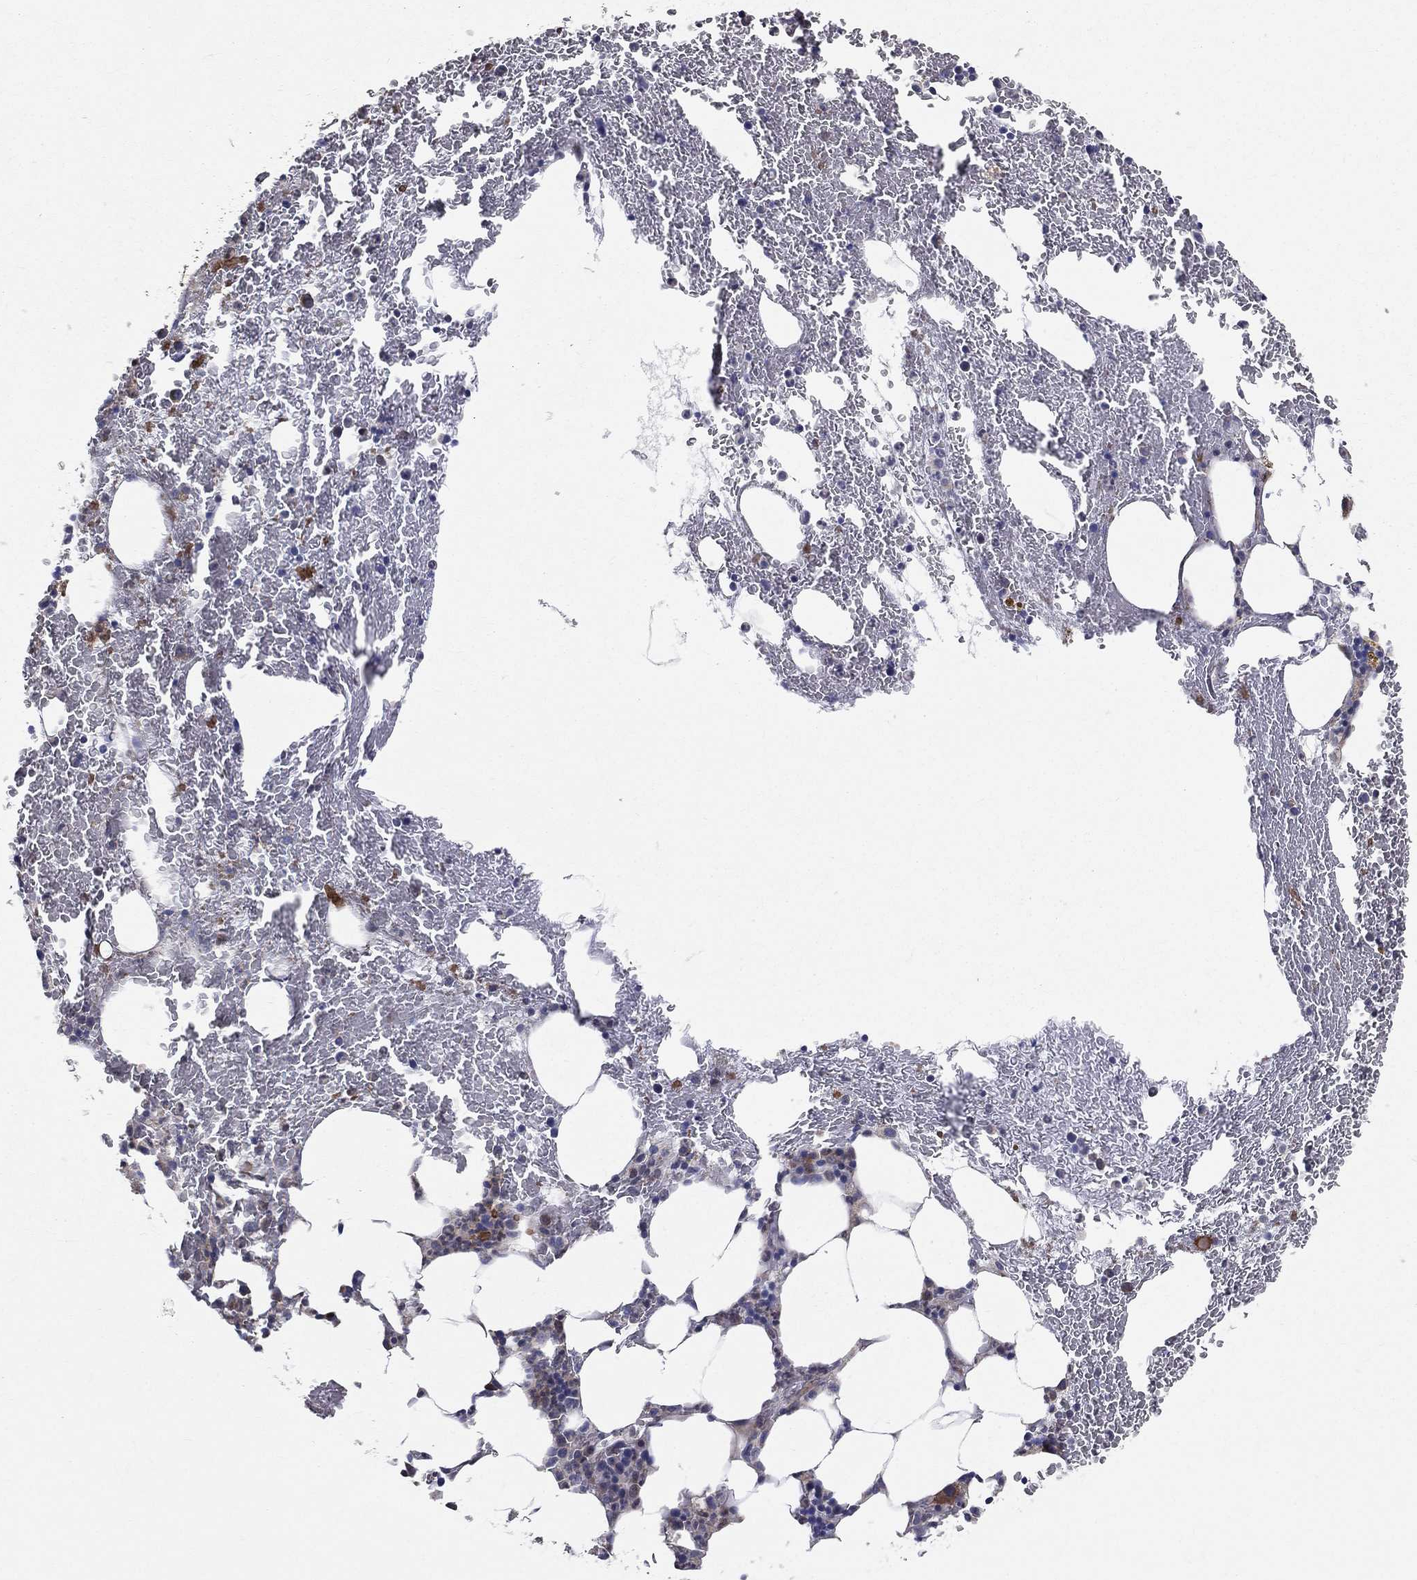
{"staining": {"intensity": "strong", "quantity": "<25%", "location": "cytoplasmic/membranous"}, "tissue": "bone marrow", "cell_type": "Hematopoietic cells", "image_type": "normal", "snomed": [{"axis": "morphology", "description": "Normal tissue, NOS"}, {"axis": "topography", "description": "Bone marrow"}], "caption": "Benign bone marrow exhibits strong cytoplasmic/membranous positivity in about <25% of hematopoietic cells (DAB = brown stain, brightfield microscopy at high magnification)..", "gene": "POMZP3", "patient": {"sex": "female", "age": 67}}